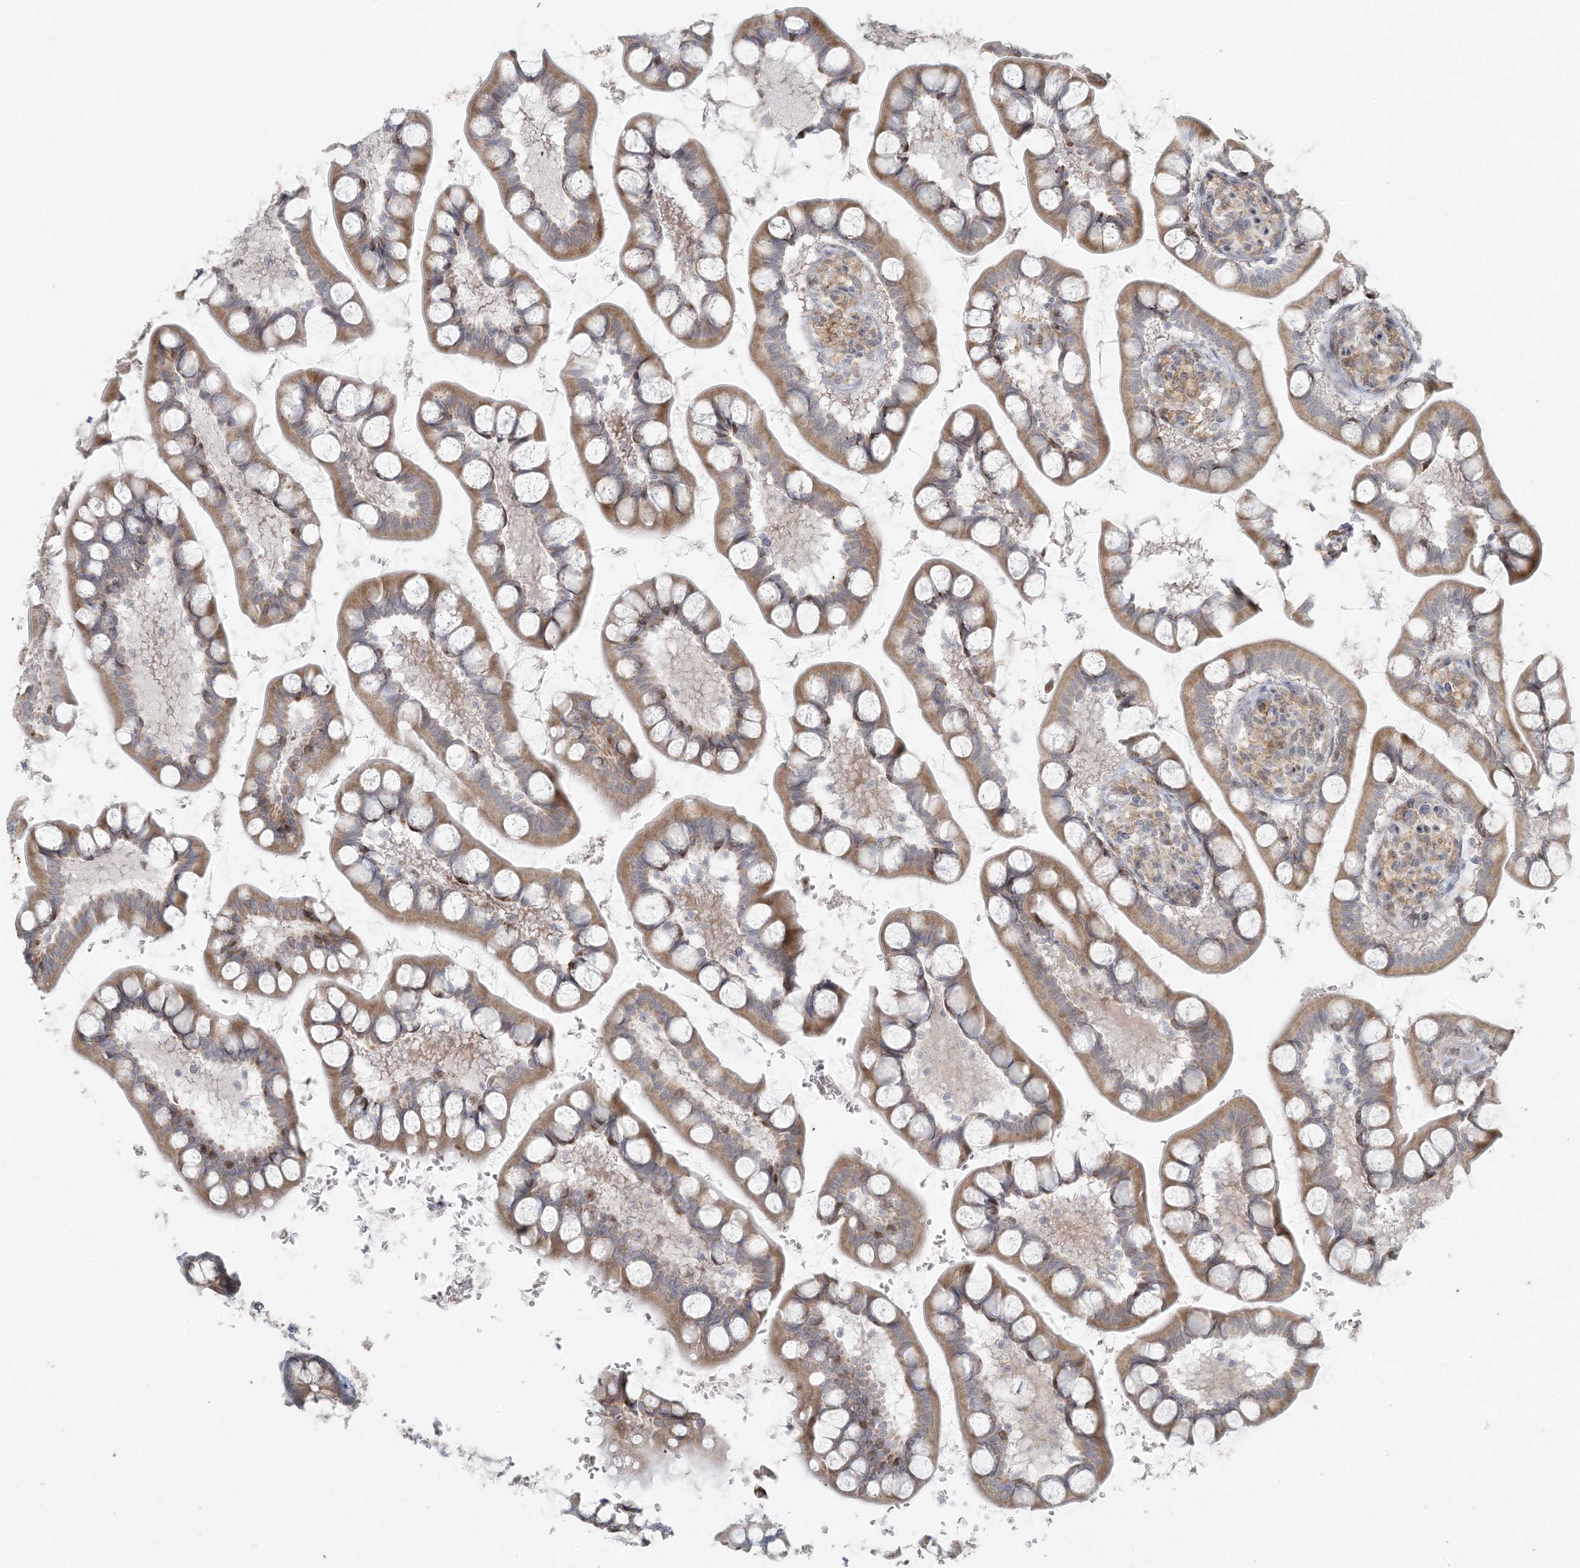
{"staining": {"intensity": "moderate", "quantity": ">75%", "location": "cytoplasmic/membranous"}, "tissue": "small intestine", "cell_type": "Glandular cells", "image_type": "normal", "snomed": [{"axis": "morphology", "description": "Normal tissue, NOS"}, {"axis": "topography", "description": "Small intestine"}], "caption": "High-power microscopy captured an IHC histopathology image of unremarkable small intestine, revealing moderate cytoplasmic/membranous expression in approximately >75% of glandular cells.", "gene": "HACL1", "patient": {"sex": "male", "age": 52}}